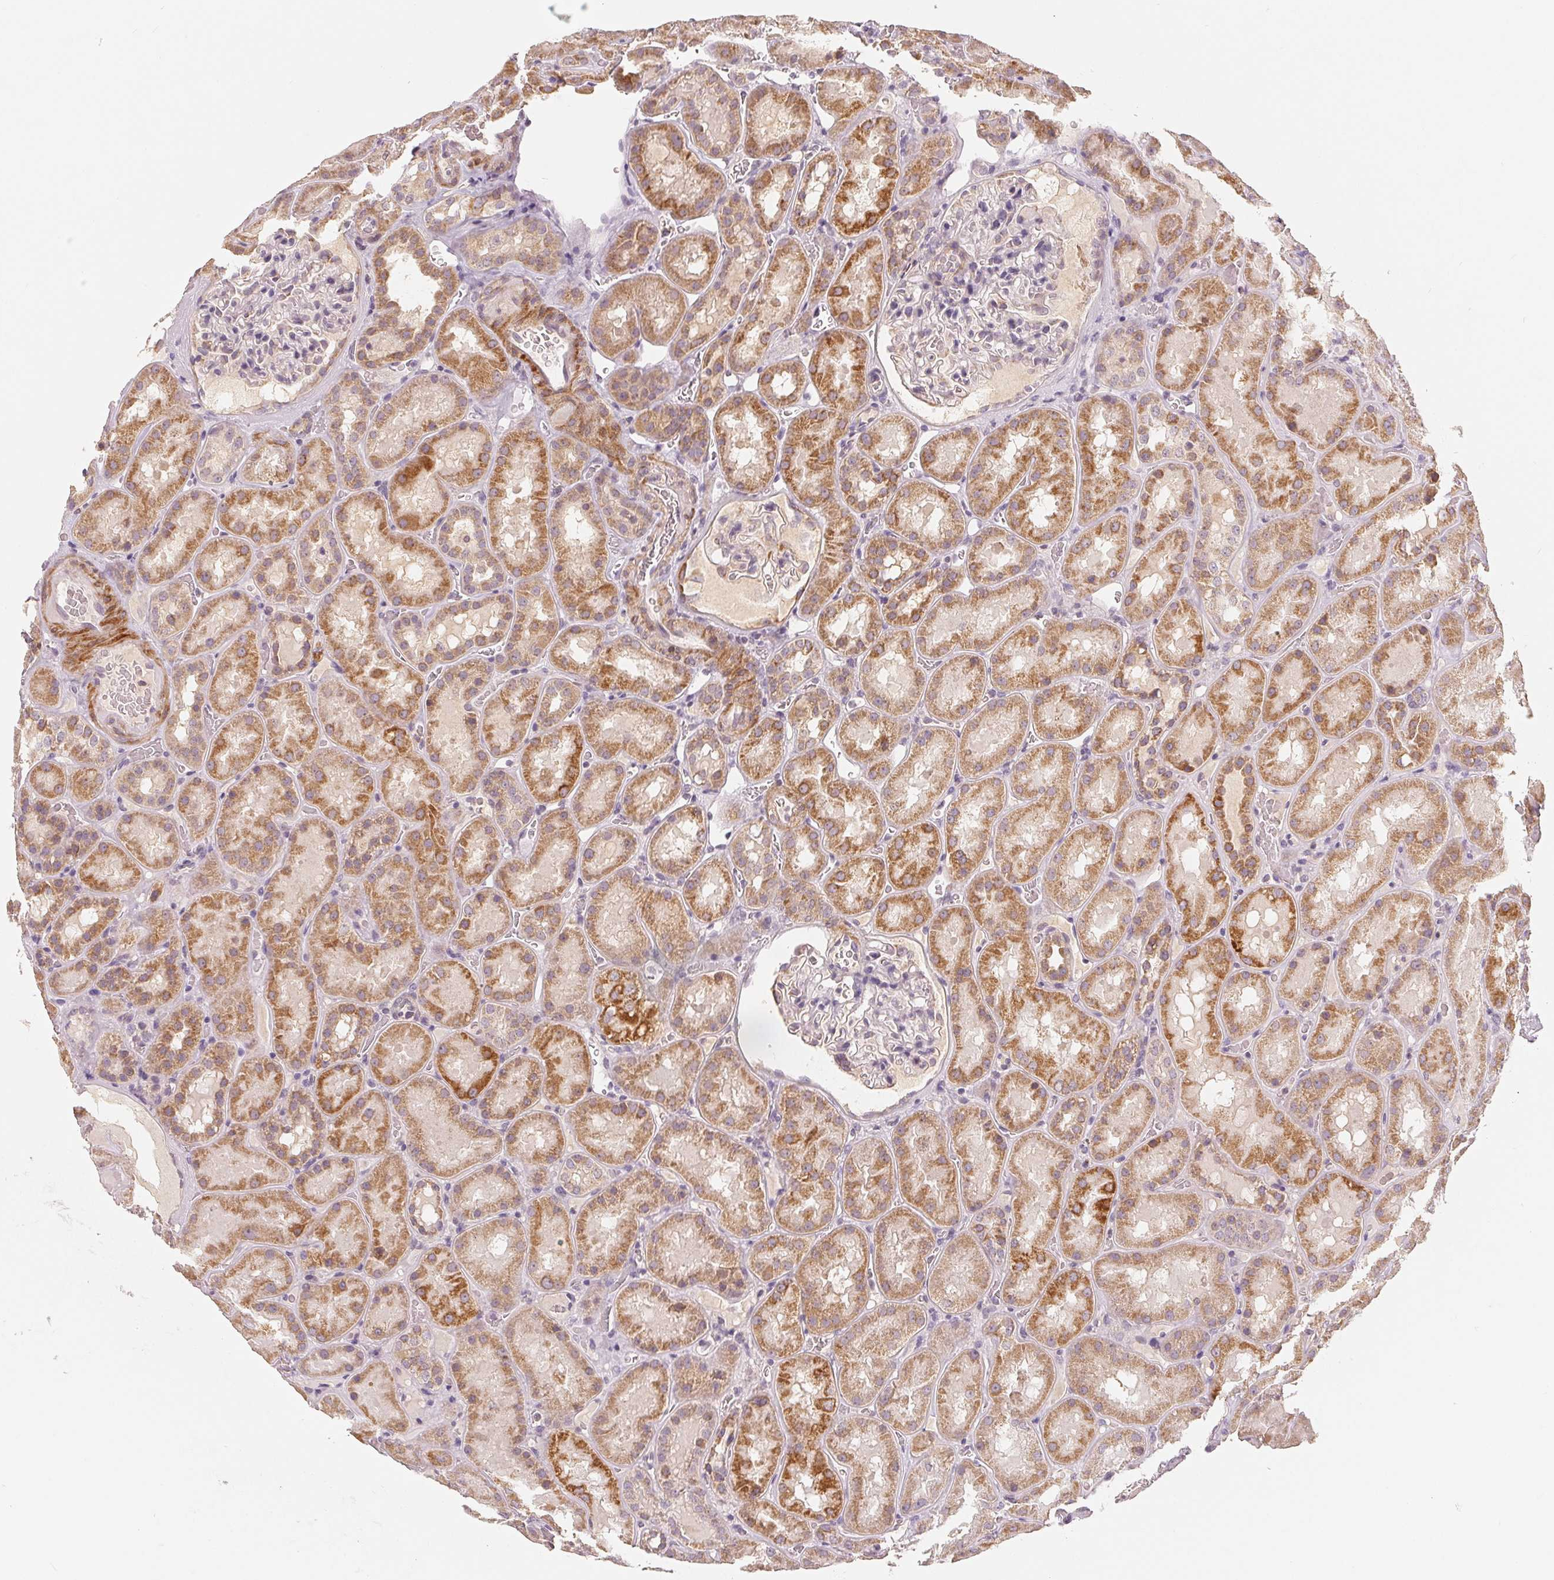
{"staining": {"intensity": "negative", "quantity": "none", "location": "none"}, "tissue": "kidney", "cell_type": "Cells in glomeruli", "image_type": "normal", "snomed": [{"axis": "morphology", "description": "Normal tissue, NOS"}, {"axis": "topography", "description": "Kidney"}], "caption": "The image reveals no significant expression in cells in glomeruli of kidney. Brightfield microscopy of IHC stained with DAB (brown) and hematoxylin (blue), captured at high magnification.", "gene": "GHITM", "patient": {"sex": "male", "age": 73}}